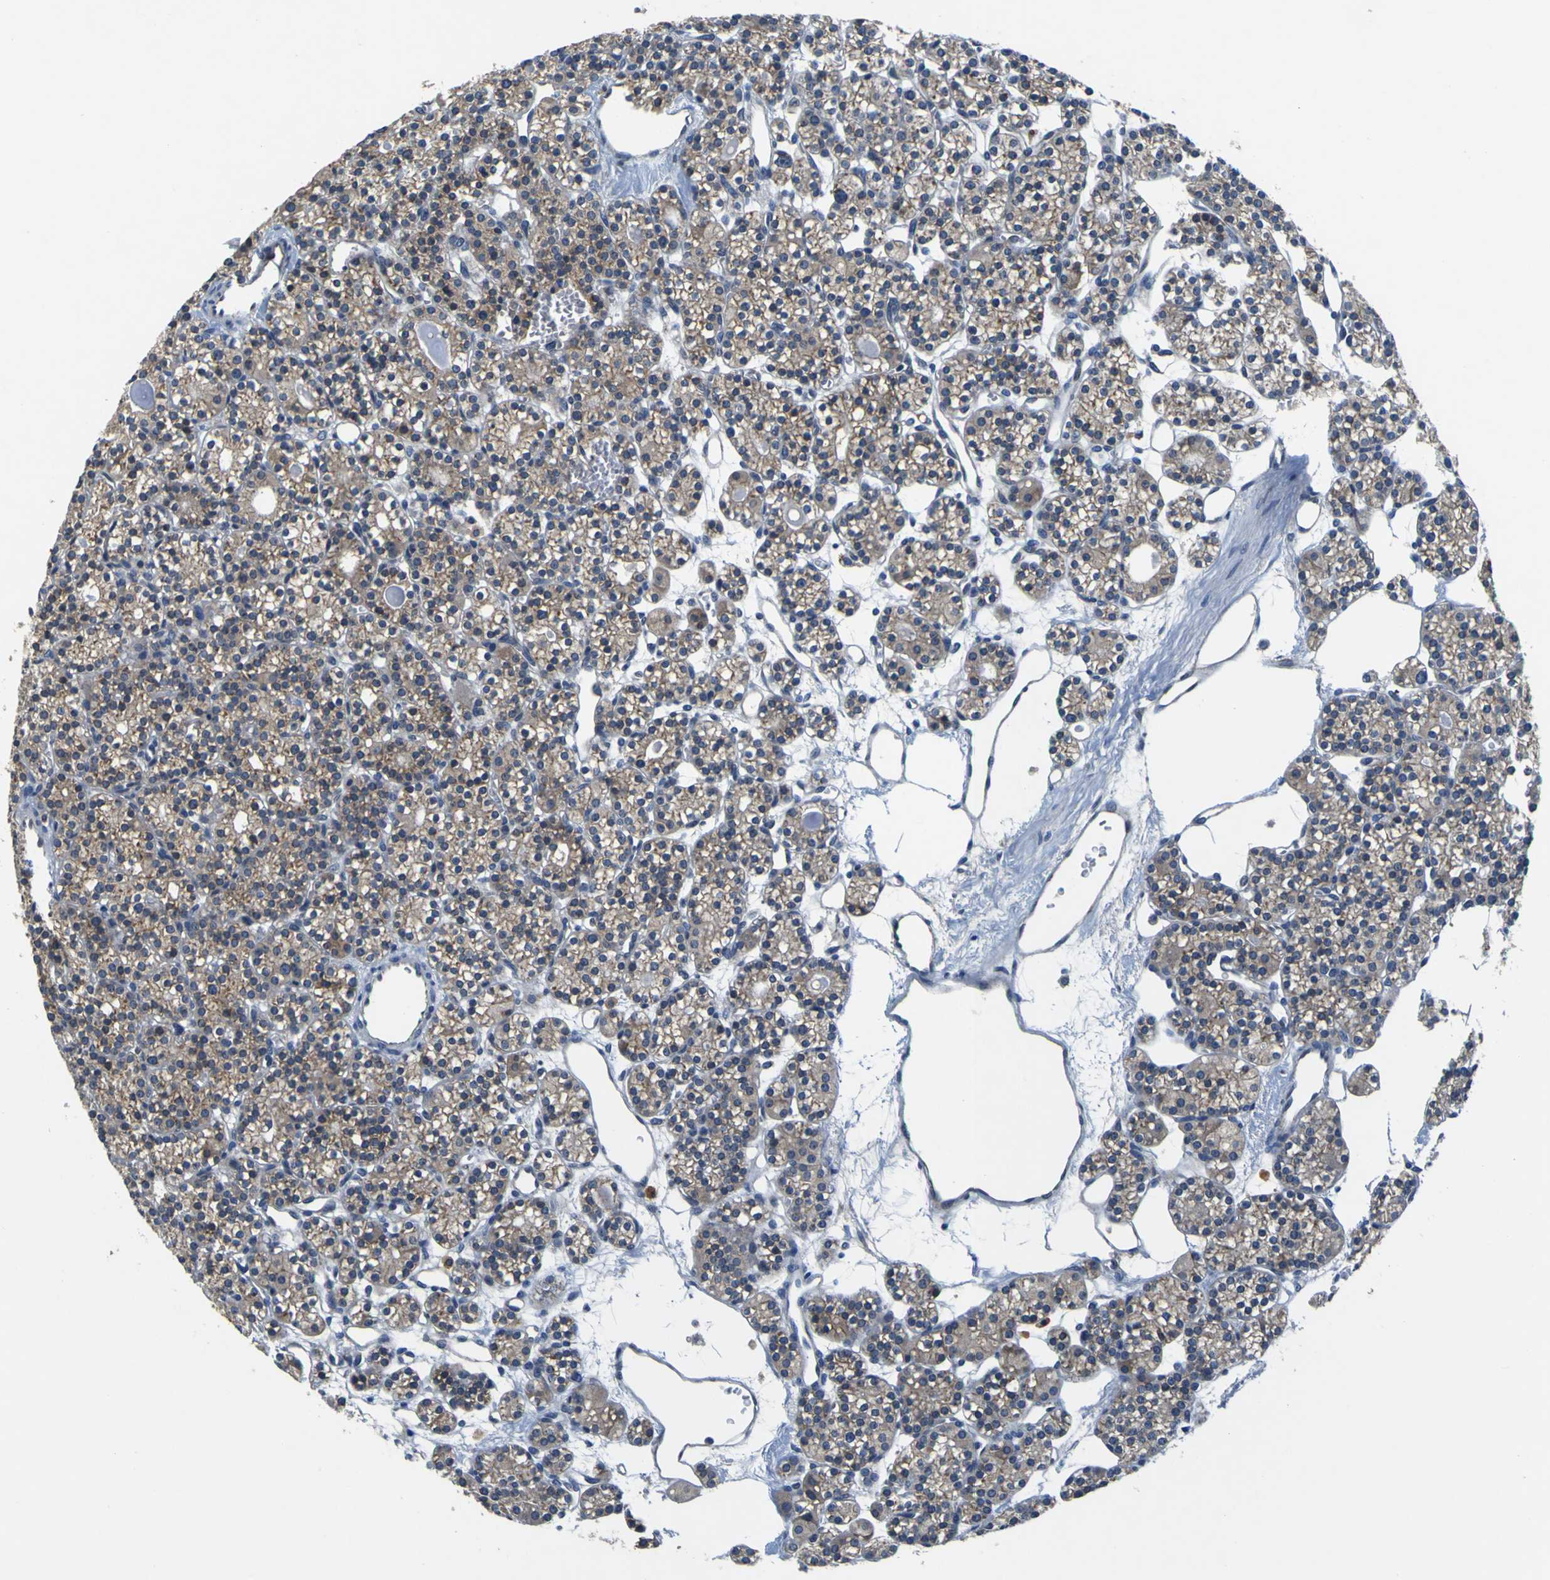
{"staining": {"intensity": "moderate", "quantity": ">75%", "location": "cytoplasmic/membranous"}, "tissue": "parathyroid gland", "cell_type": "Glandular cells", "image_type": "normal", "snomed": [{"axis": "morphology", "description": "Normal tissue, NOS"}, {"axis": "topography", "description": "Parathyroid gland"}], "caption": "This is a micrograph of immunohistochemistry staining of unremarkable parathyroid gland, which shows moderate staining in the cytoplasmic/membranous of glandular cells.", "gene": "EPHB4", "patient": {"sex": "female", "age": 64}}